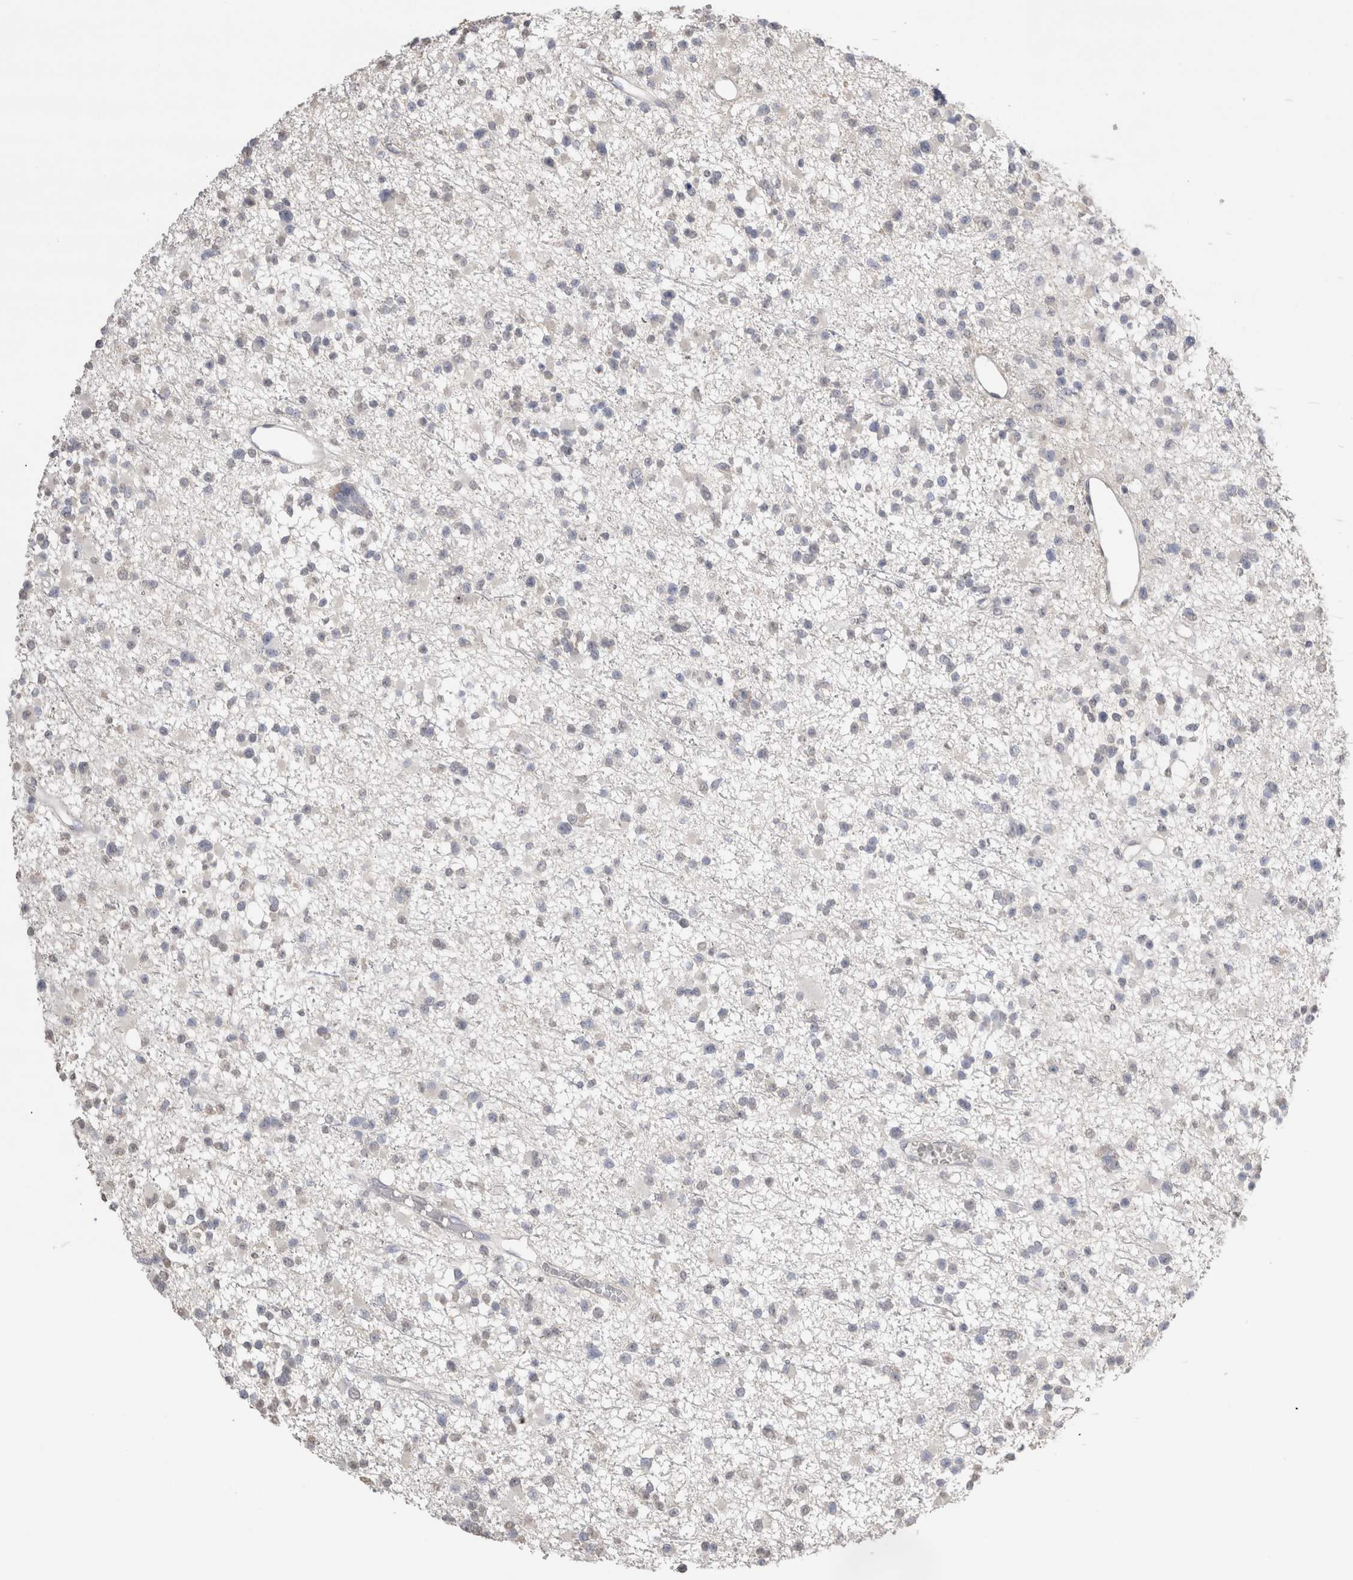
{"staining": {"intensity": "negative", "quantity": "none", "location": "none"}, "tissue": "glioma", "cell_type": "Tumor cells", "image_type": "cancer", "snomed": [{"axis": "morphology", "description": "Glioma, malignant, Low grade"}, {"axis": "topography", "description": "Brain"}], "caption": "Tumor cells are negative for protein expression in human glioma.", "gene": "NAALADL2", "patient": {"sex": "female", "age": 22}}